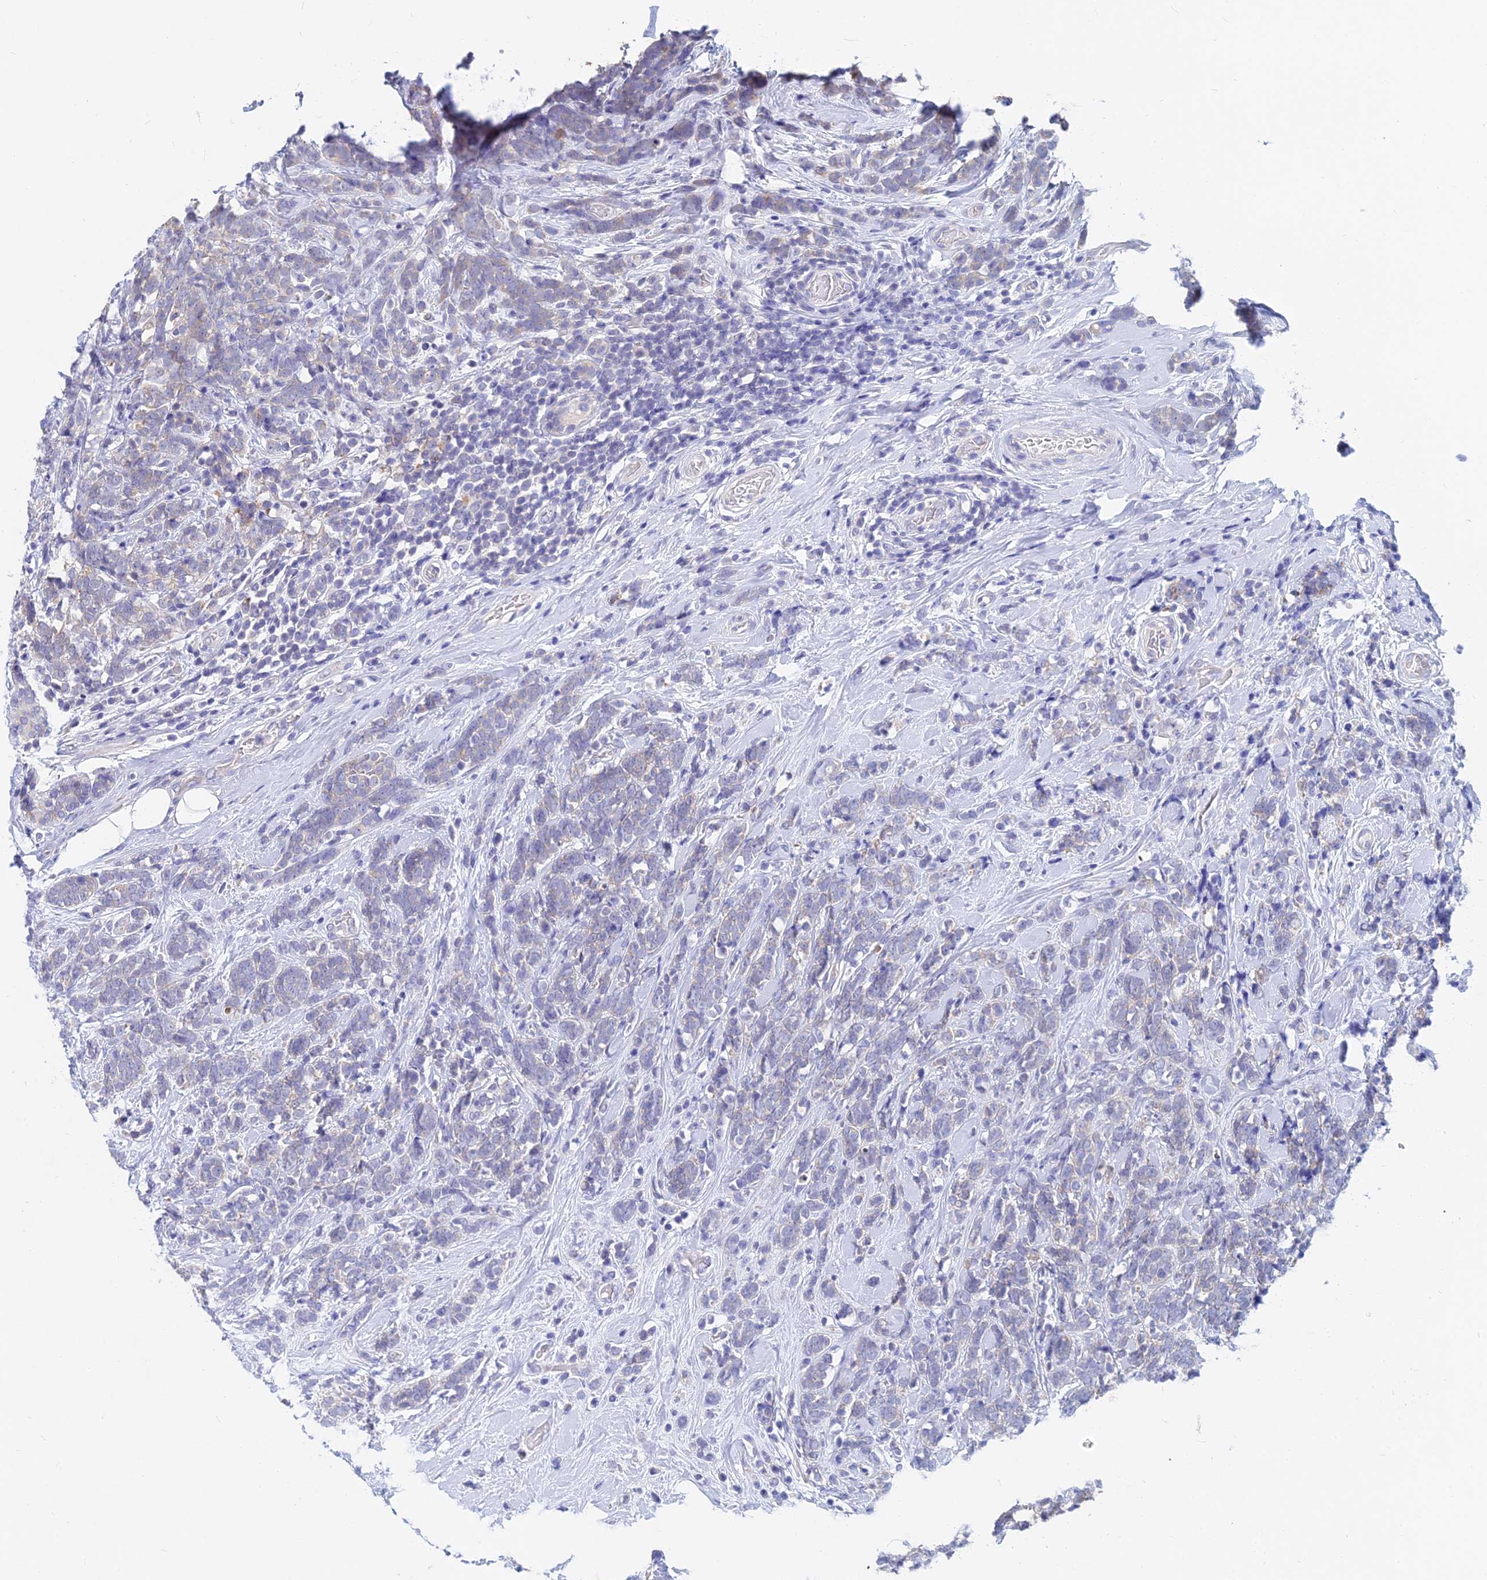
{"staining": {"intensity": "weak", "quantity": "<25%", "location": "cytoplasmic/membranous"}, "tissue": "breast cancer", "cell_type": "Tumor cells", "image_type": "cancer", "snomed": [{"axis": "morphology", "description": "Lobular carcinoma"}, {"axis": "topography", "description": "Breast"}], "caption": "This is an immunohistochemistry photomicrograph of human breast lobular carcinoma. There is no positivity in tumor cells.", "gene": "B3GALT4", "patient": {"sex": "female", "age": 58}}